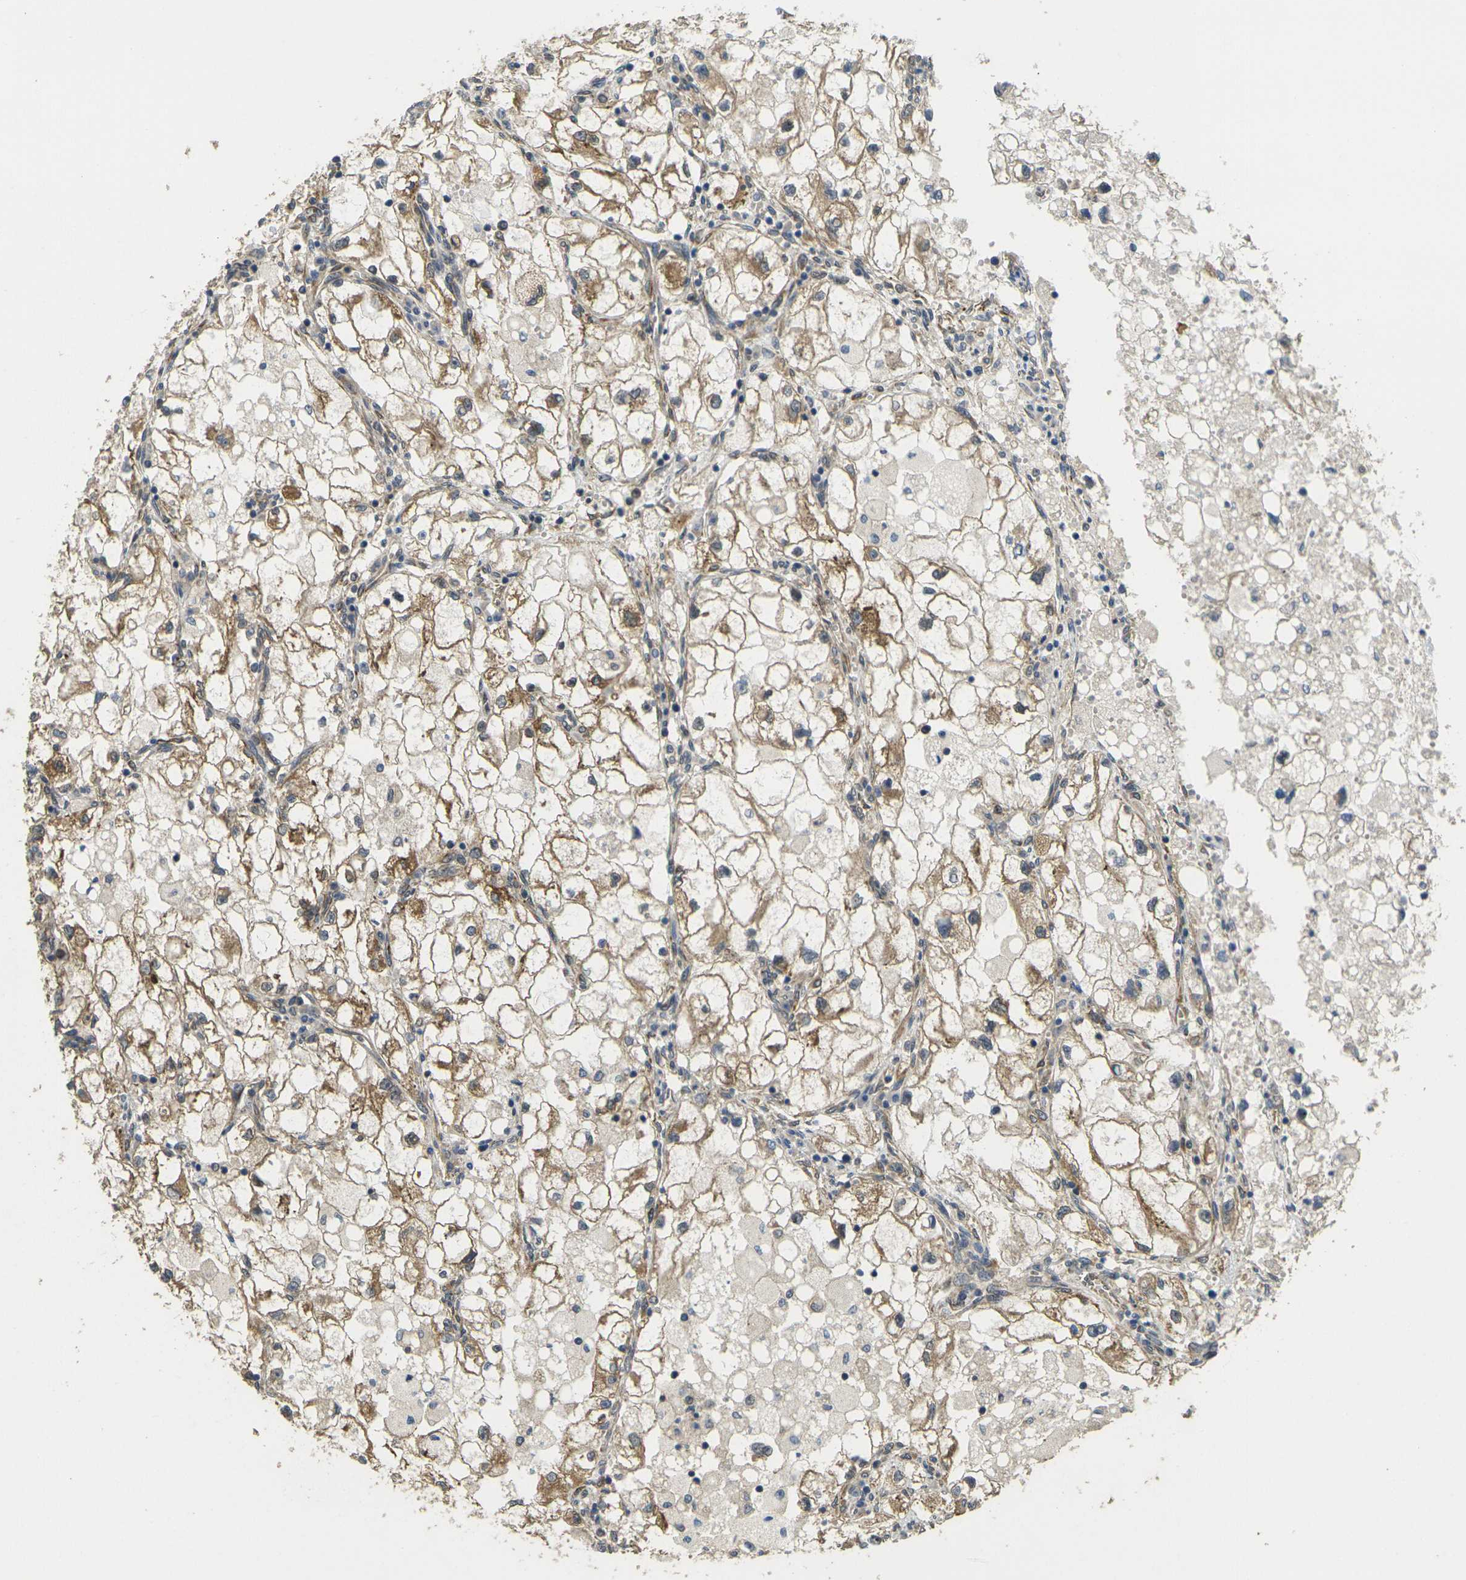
{"staining": {"intensity": "moderate", "quantity": "<25%", "location": "cytoplasmic/membranous"}, "tissue": "renal cancer", "cell_type": "Tumor cells", "image_type": "cancer", "snomed": [{"axis": "morphology", "description": "Adenocarcinoma, NOS"}, {"axis": "topography", "description": "Kidney"}], "caption": "Renal cancer (adenocarcinoma) tissue exhibits moderate cytoplasmic/membranous staining in approximately <25% of tumor cells, visualized by immunohistochemistry.", "gene": "FUT11", "patient": {"sex": "female", "age": 70}}